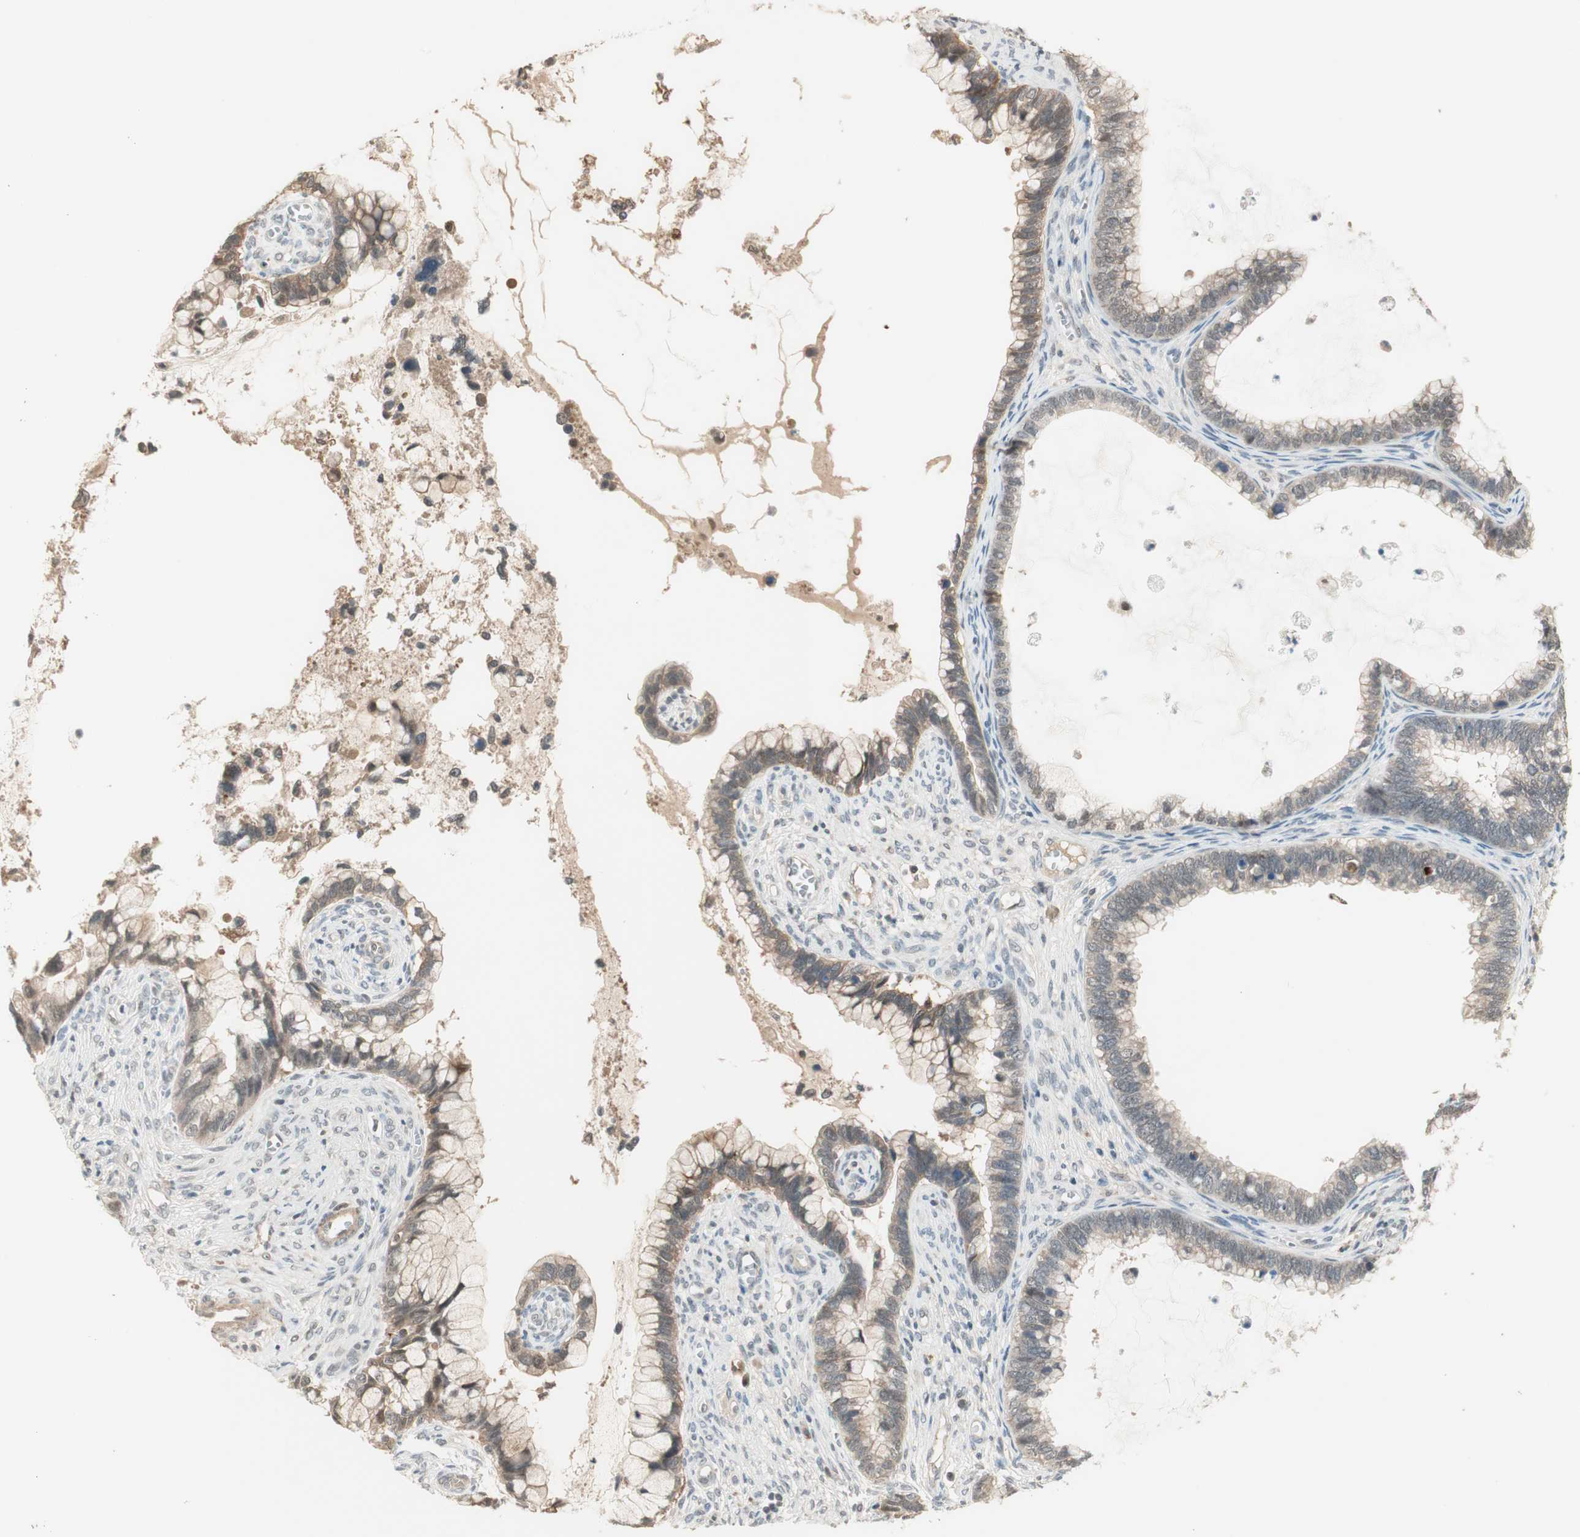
{"staining": {"intensity": "weak", "quantity": "25%-75%", "location": "cytoplasmic/membranous"}, "tissue": "cervical cancer", "cell_type": "Tumor cells", "image_type": "cancer", "snomed": [{"axis": "morphology", "description": "Adenocarcinoma, NOS"}, {"axis": "topography", "description": "Cervix"}], "caption": "Tumor cells exhibit low levels of weak cytoplasmic/membranous positivity in approximately 25%-75% of cells in cervical cancer. (brown staining indicates protein expression, while blue staining denotes nuclei).", "gene": "RNGTT", "patient": {"sex": "female", "age": 44}}